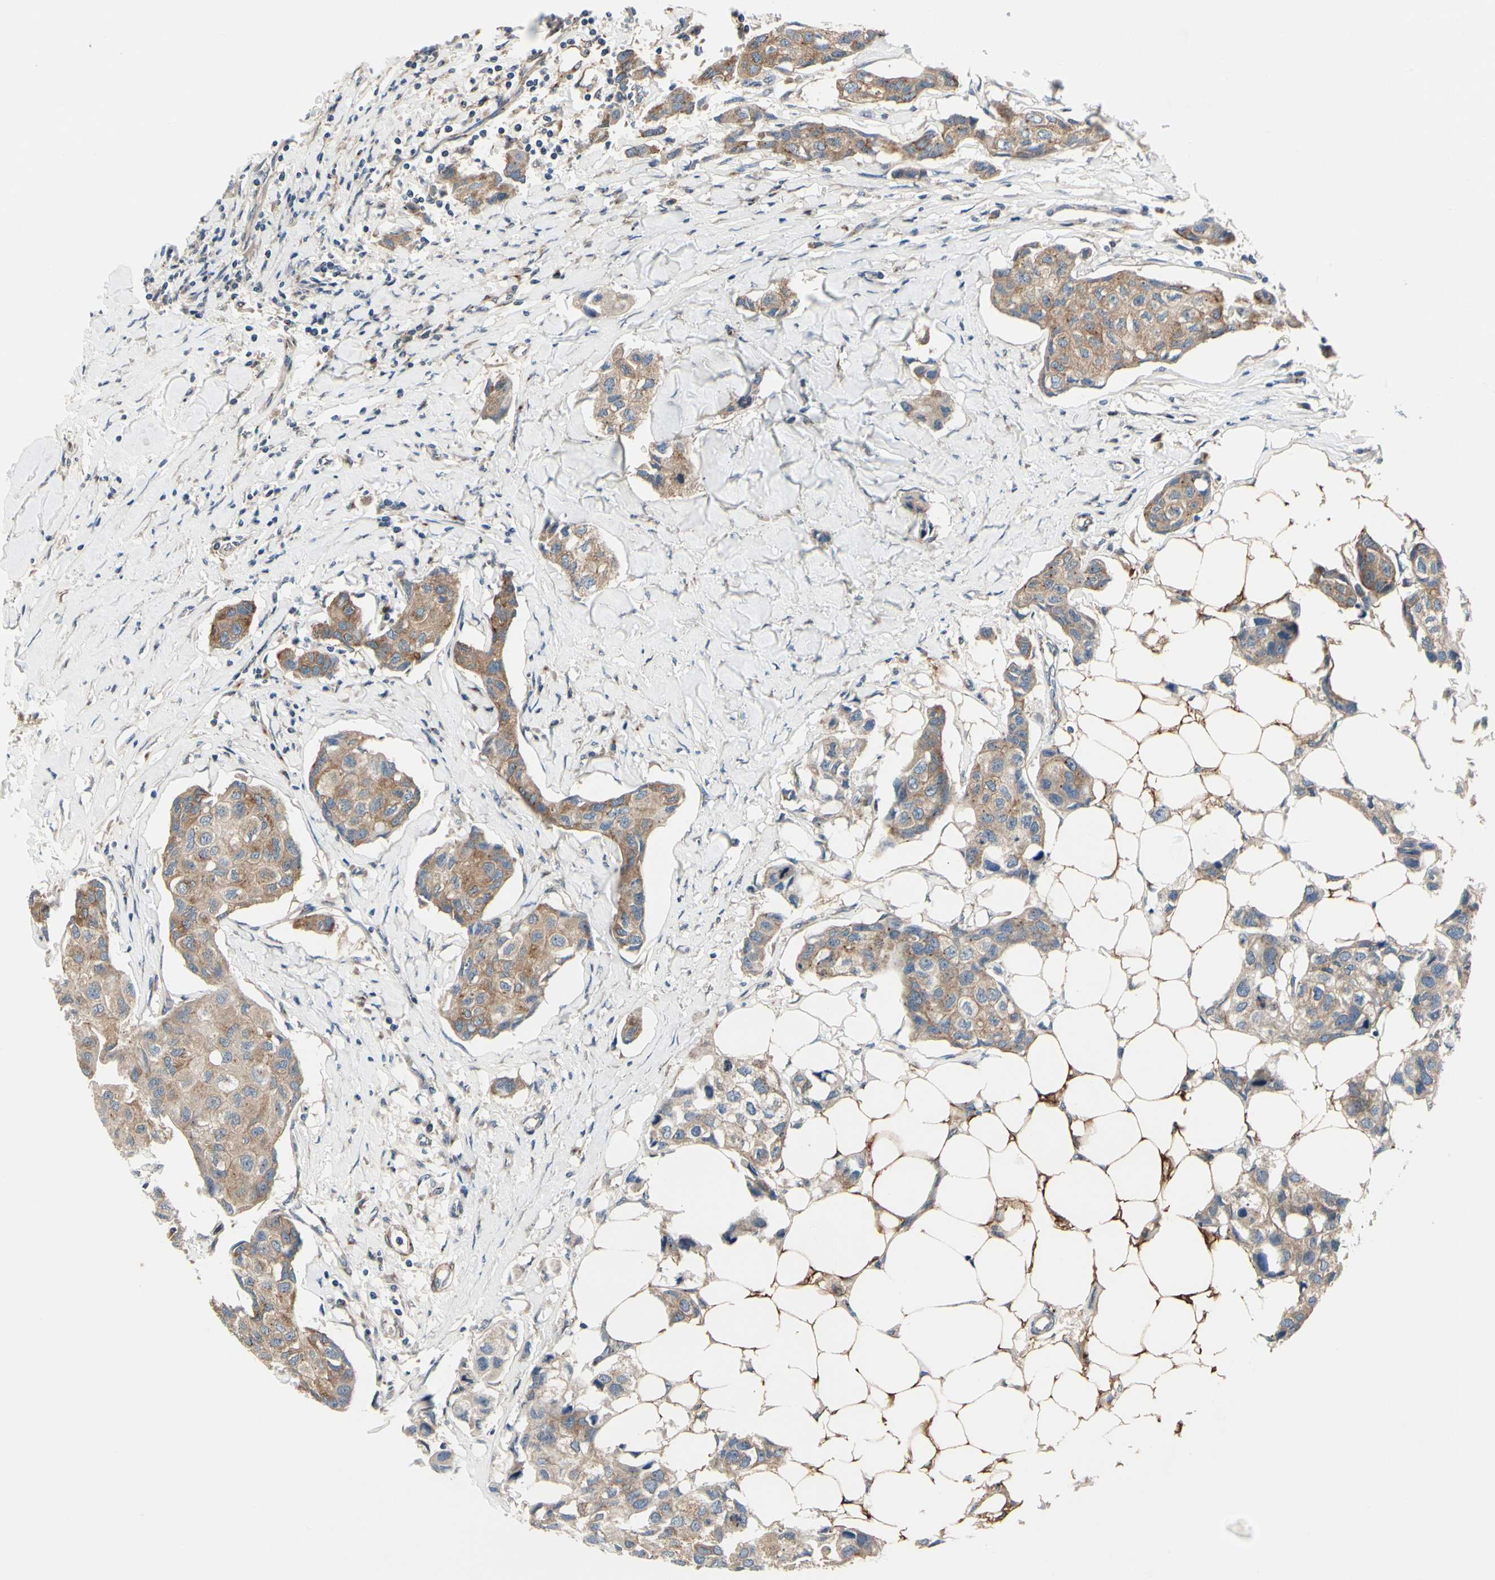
{"staining": {"intensity": "moderate", "quantity": ">75%", "location": "cytoplasmic/membranous"}, "tissue": "breast cancer", "cell_type": "Tumor cells", "image_type": "cancer", "snomed": [{"axis": "morphology", "description": "Duct carcinoma"}, {"axis": "topography", "description": "Breast"}], "caption": "Human breast cancer stained with a brown dye demonstrates moderate cytoplasmic/membranous positive staining in approximately >75% of tumor cells.", "gene": "PRKAR2B", "patient": {"sex": "female", "age": 80}}